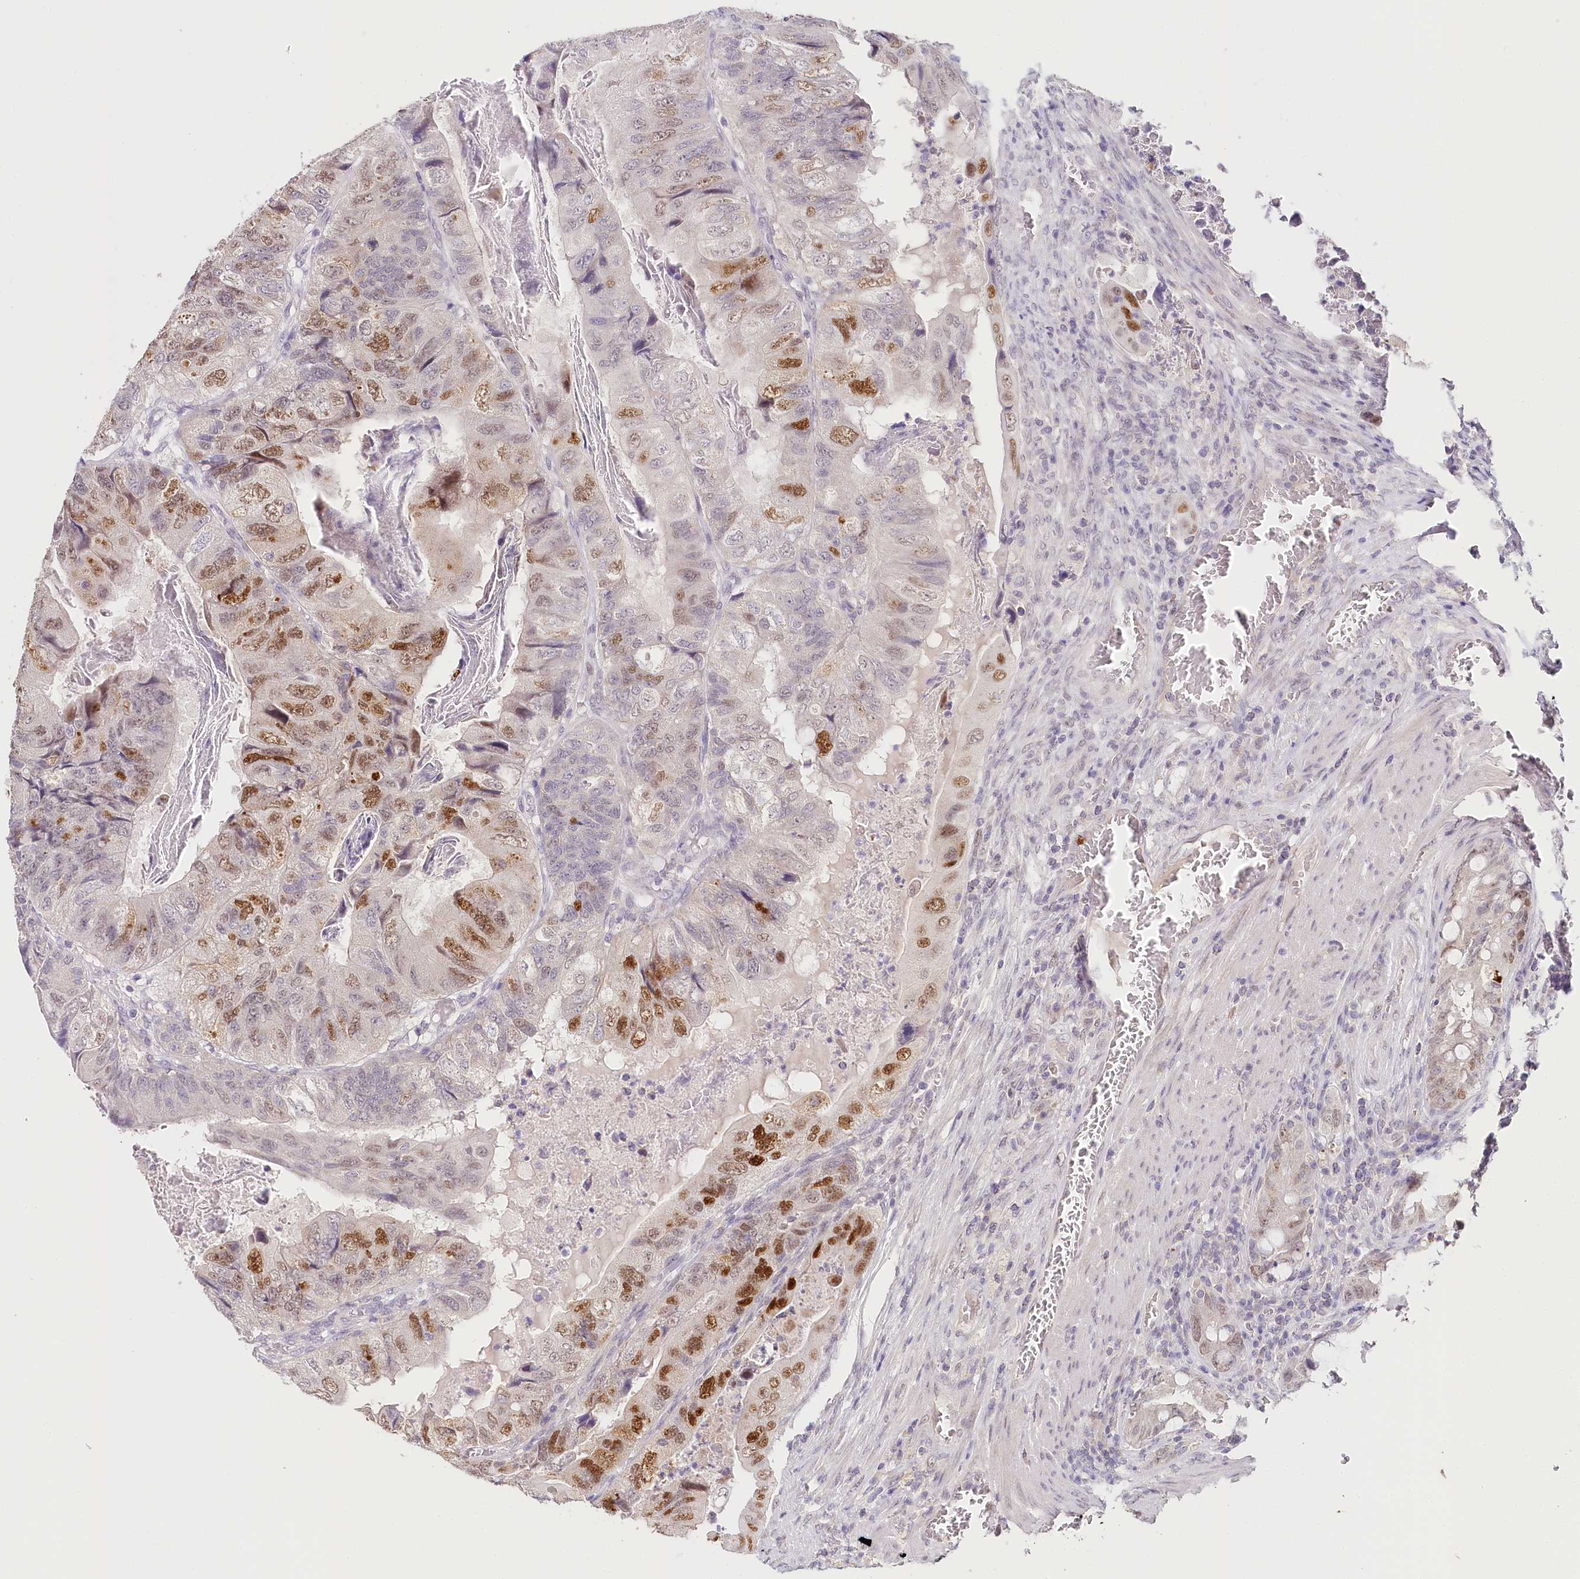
{"staining": {"intensity": "strong", "quantity": "25%-75%", "location": "nuclear"}, "tissue": "colorectal cancer", "cell_type": "Tumor cells", "image_type": "cancer", "snomed": [{"axis": "morphology", "description": "Adenocarcinoma, NOS"}, {"axis": "topography", "description": "Rectum"}], "caption": "Protein expression analysis of colorectal cancer exhibits strong nuclear positivity in approximately 25%-75% of tumor cells.", "gene": "TP53", "patient": {"sex": "male", "age": 63}}